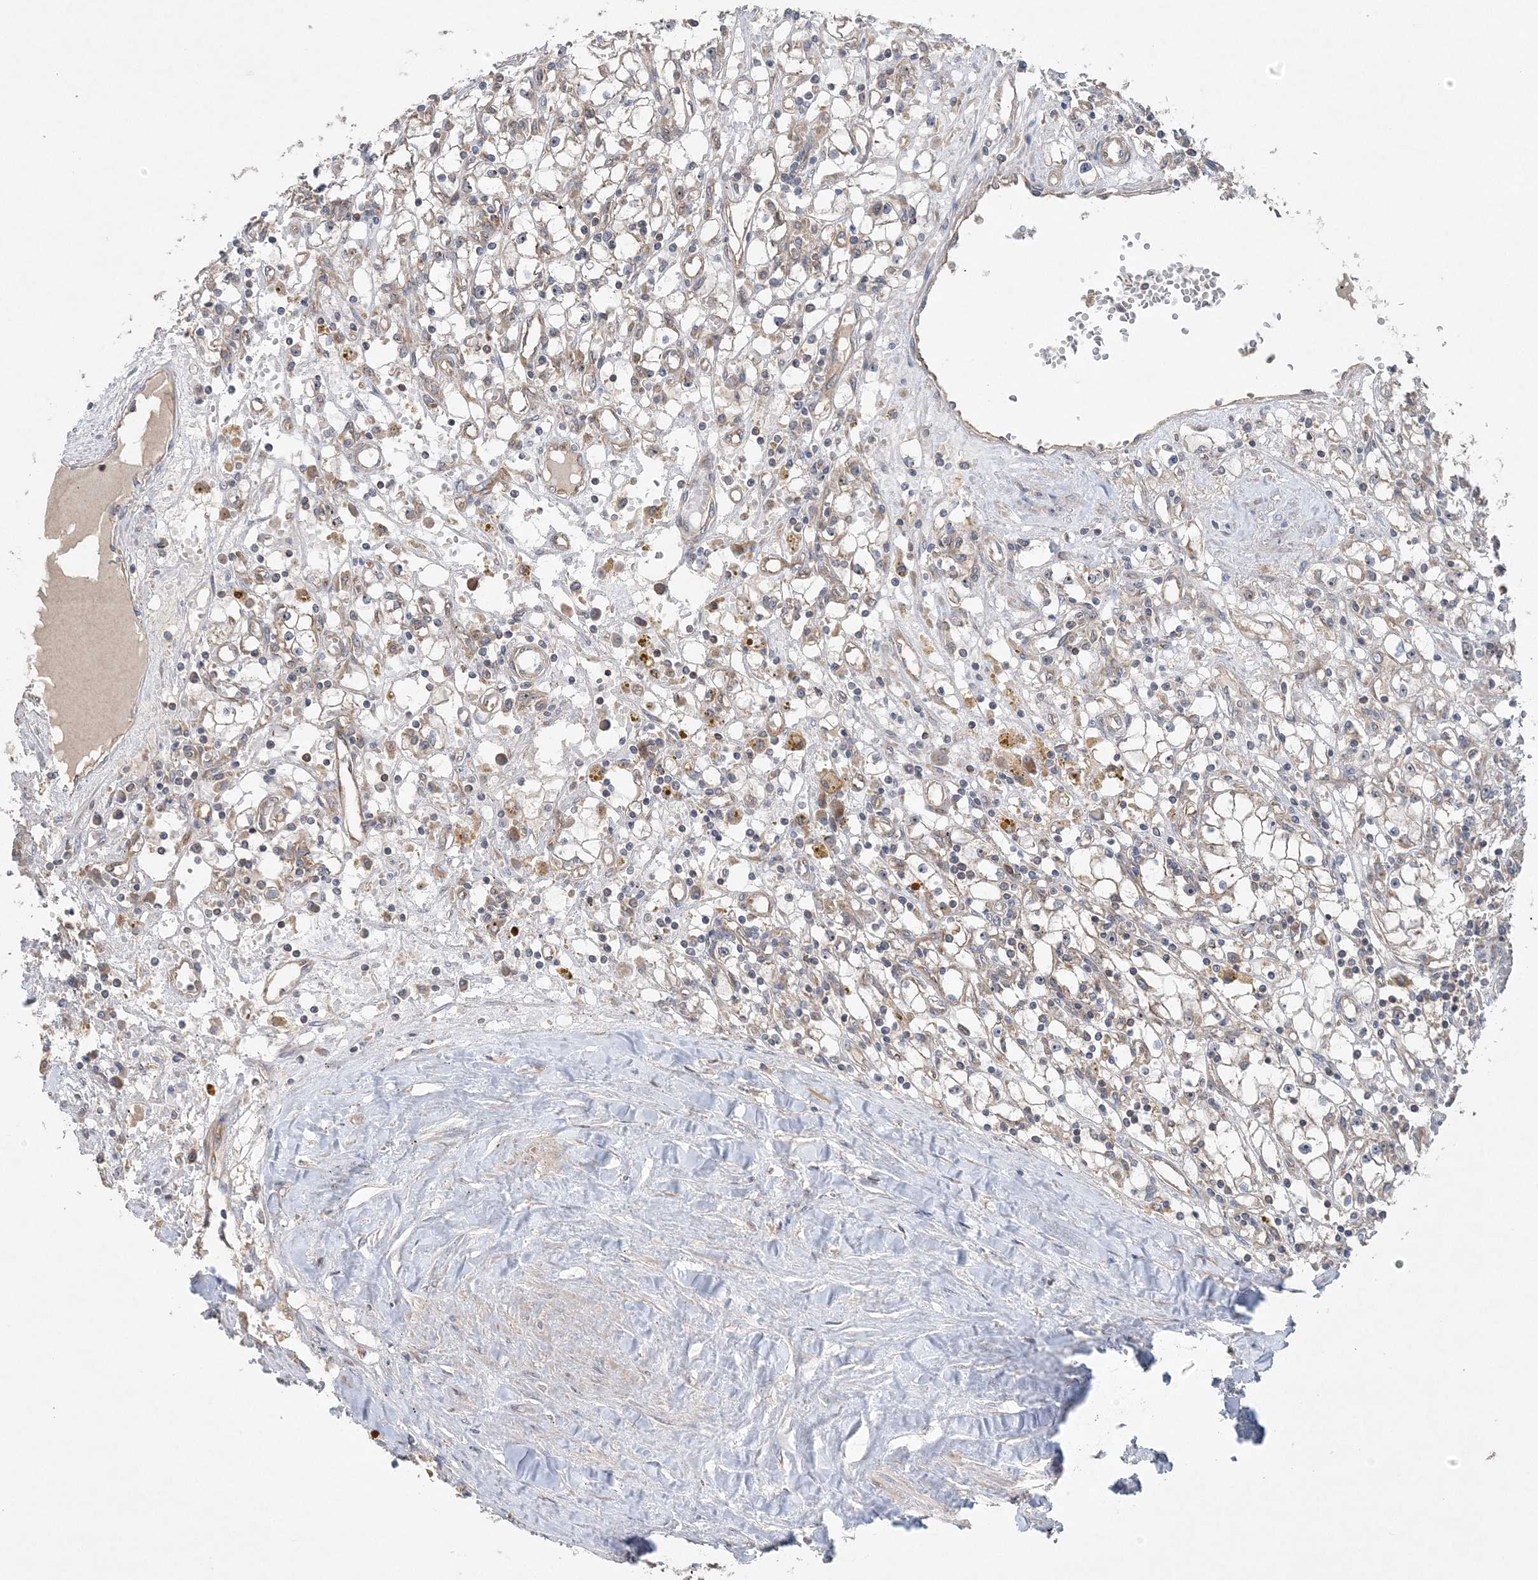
{"staining": {"intensity": "negative", "quantity": "none", "location": "none"}, "tissue": "renal cancer", "cell_type": "Tumor cells", "image_type": "cancer", "snomed": [{"axis": "morphology", "description": "Adenocarcinoma, NOS"}, {"axis": "topography", "description": "Kidney"}], "caption": "This is an IHC photomicrograph of adenocarcinoma (renal). There is no expression in tumor cells.", "gene": "ACAP2", "patient": {"sex": "male", "age": 56}}